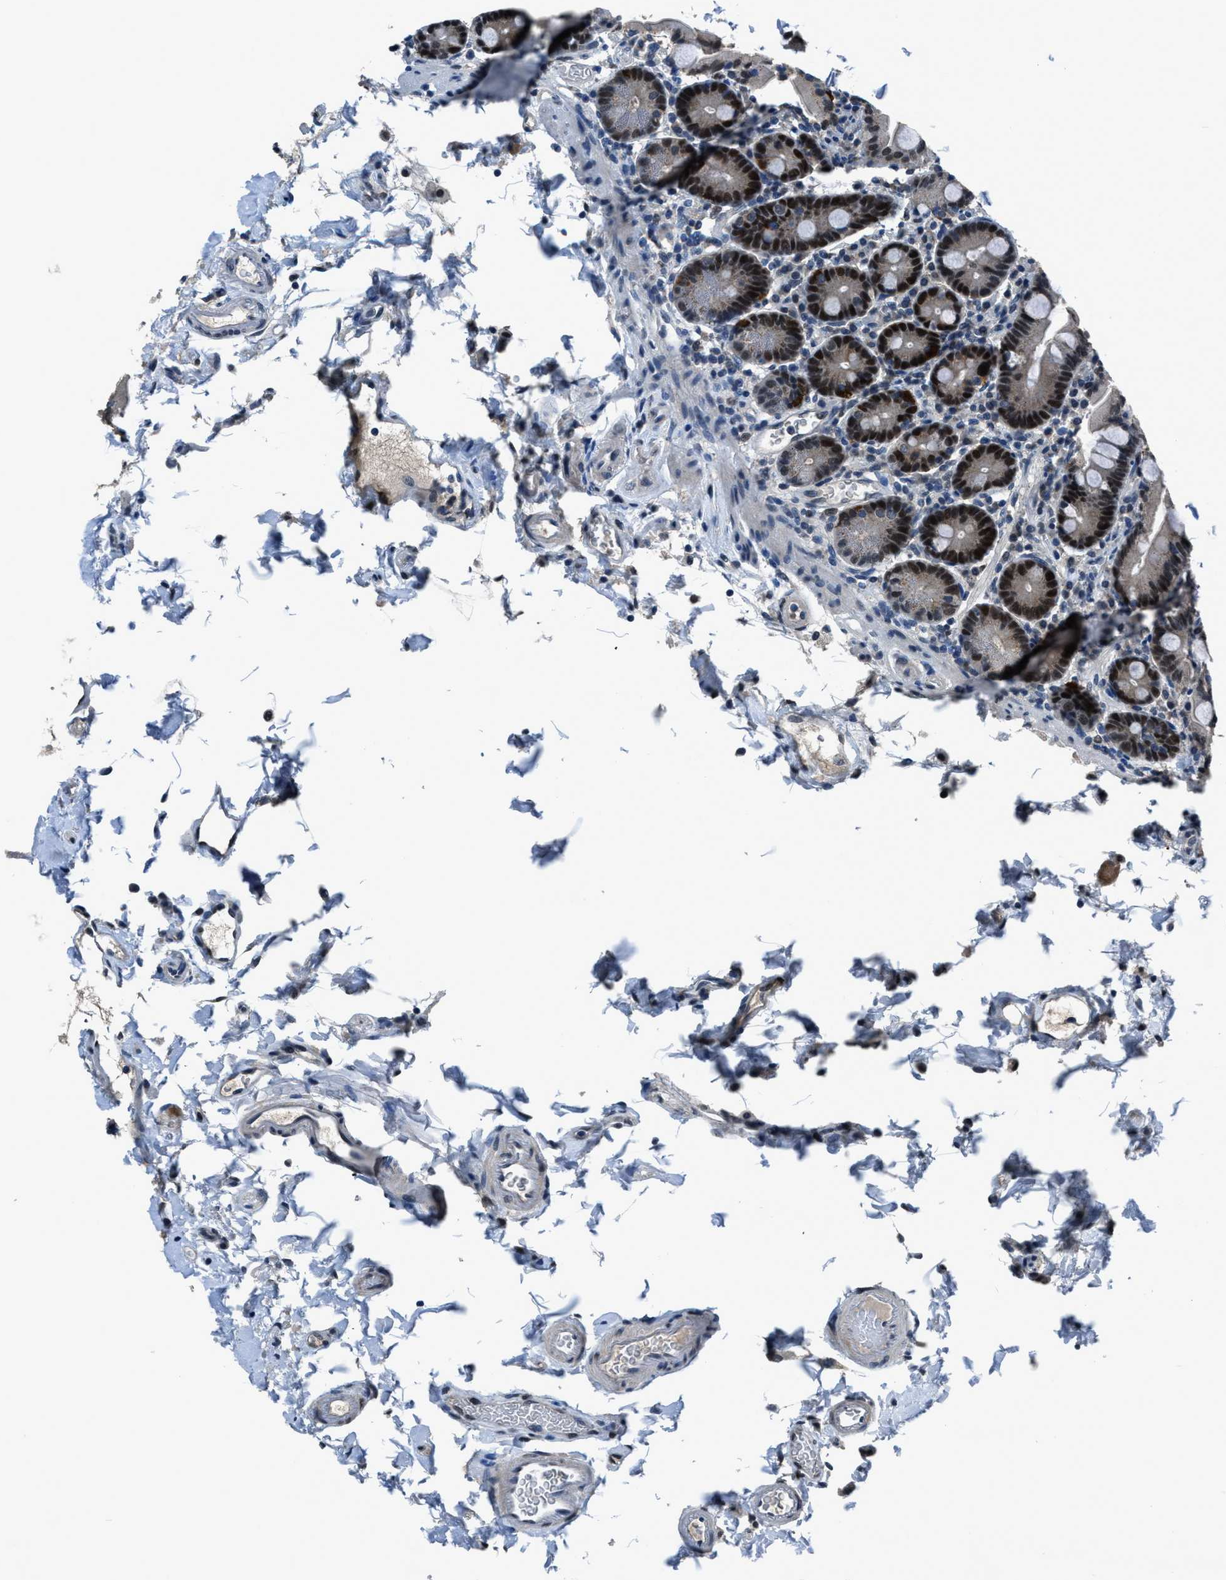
{"staining": {"intensity": "strong", "quantity": "25%-75%", "location": "nuclear"}, "tissue": "duodenum", "cell_type": "Glandular cells", "image_type": "normal", "snomed": [{"axis": "morphology", "description": "Normal tissue, NOS"}, {"axis": "topography", "description": "Small intestine, NOS"}], "caption": "Immunohistochemical staining of normal duodenum shows 25%-75% levels of strong nuclear protein staining in about 25%-75% of glandular cells.", "gene": "DUSP19", "patient": {"sex": "female", "age": 71}}